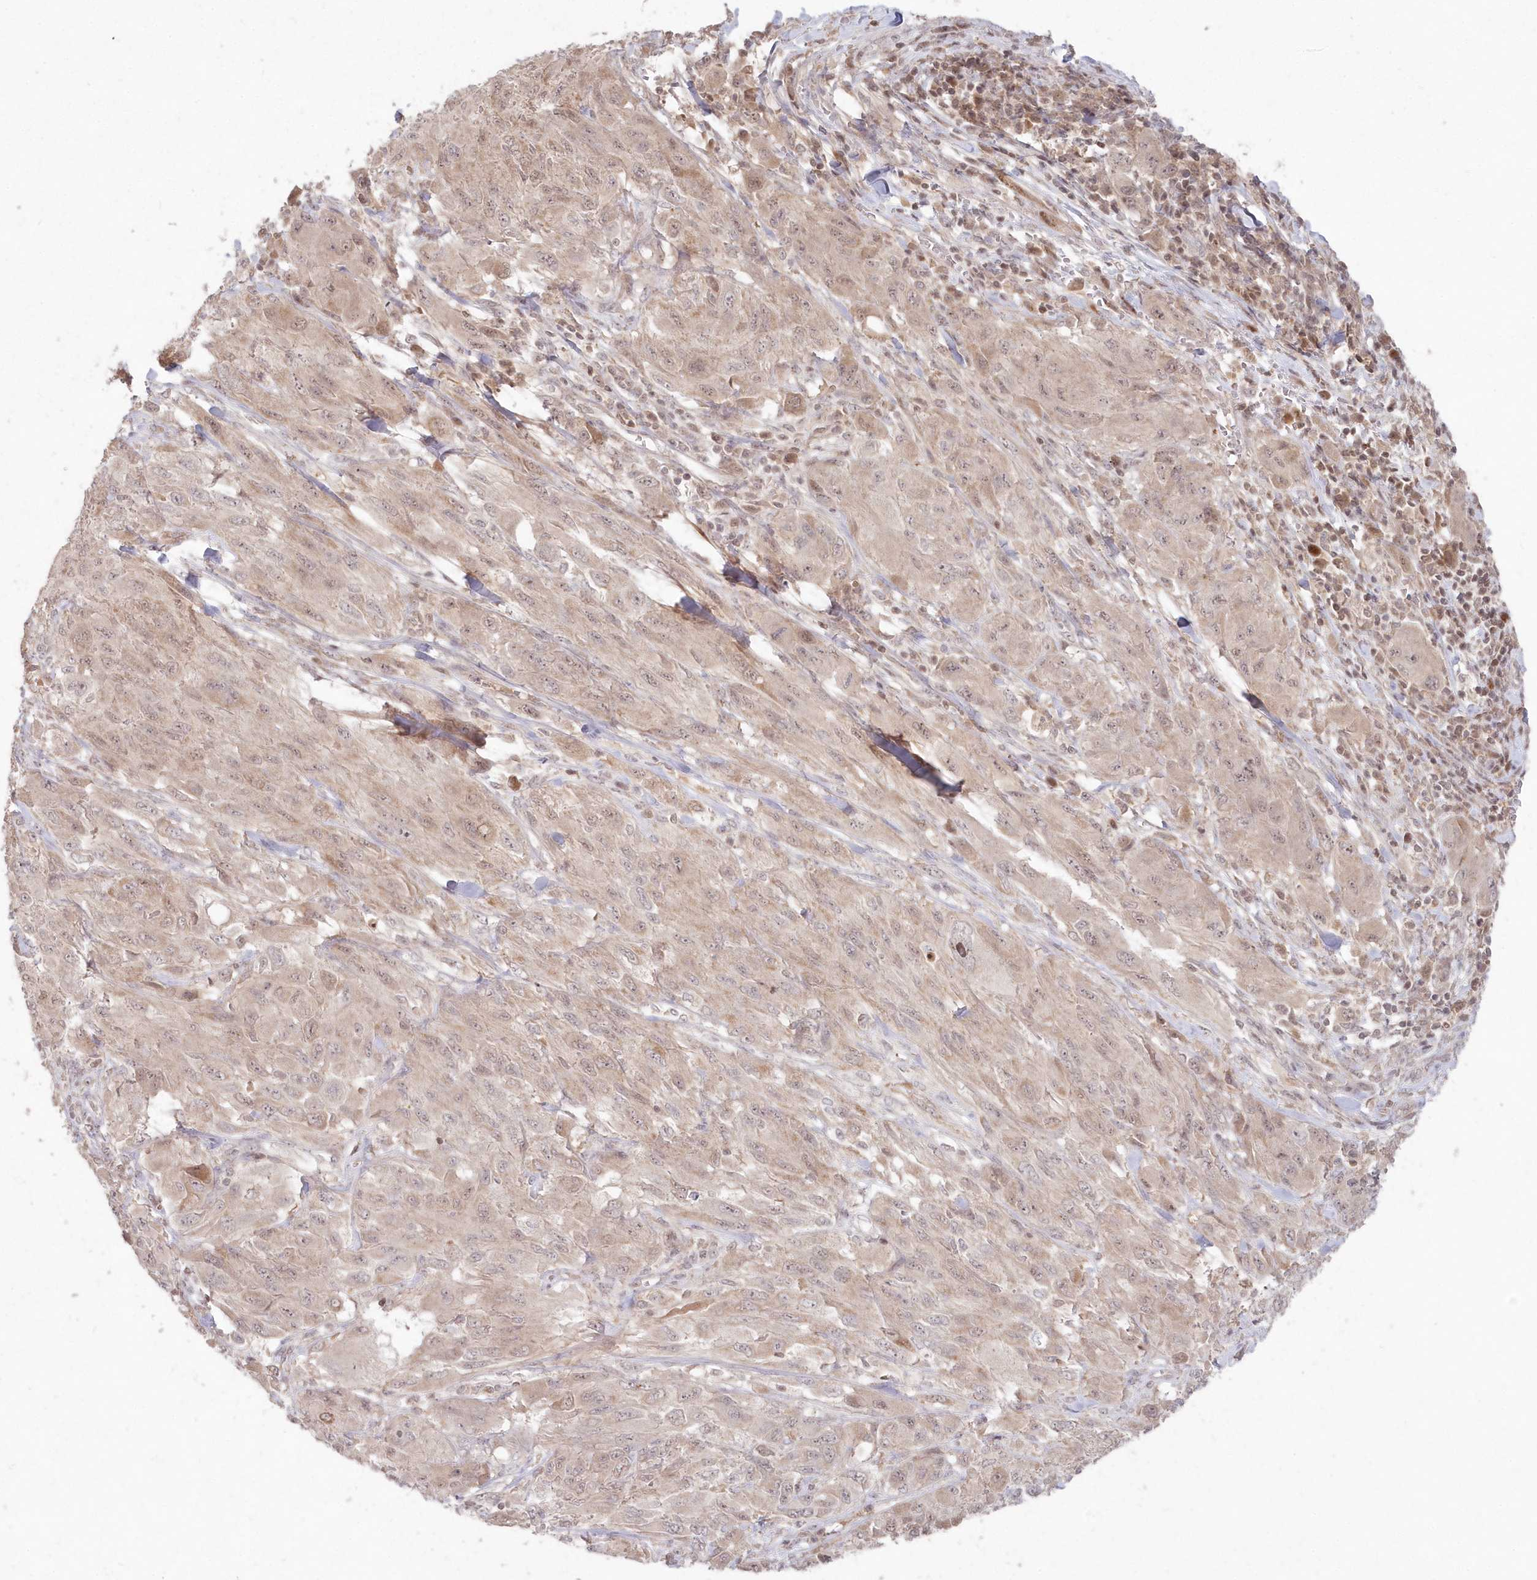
{"staining": {"intensity": "weak", "quantity": "<25%", "location": "nuclear"}, "tissue": "melanoma", "cell_type": "Tumor cells", "image_type": "cancer", "snomed": [{"axis": "morphology", "description": "Malignant melanoma, NOS"}, {"axis": "topography", "description": "Skin"}], "caption": "Protein analysis of melanoma shows no significant staining in tumor cells.", "gene": "ASCC1", "patient": {"sex": "female", "age": 91}}